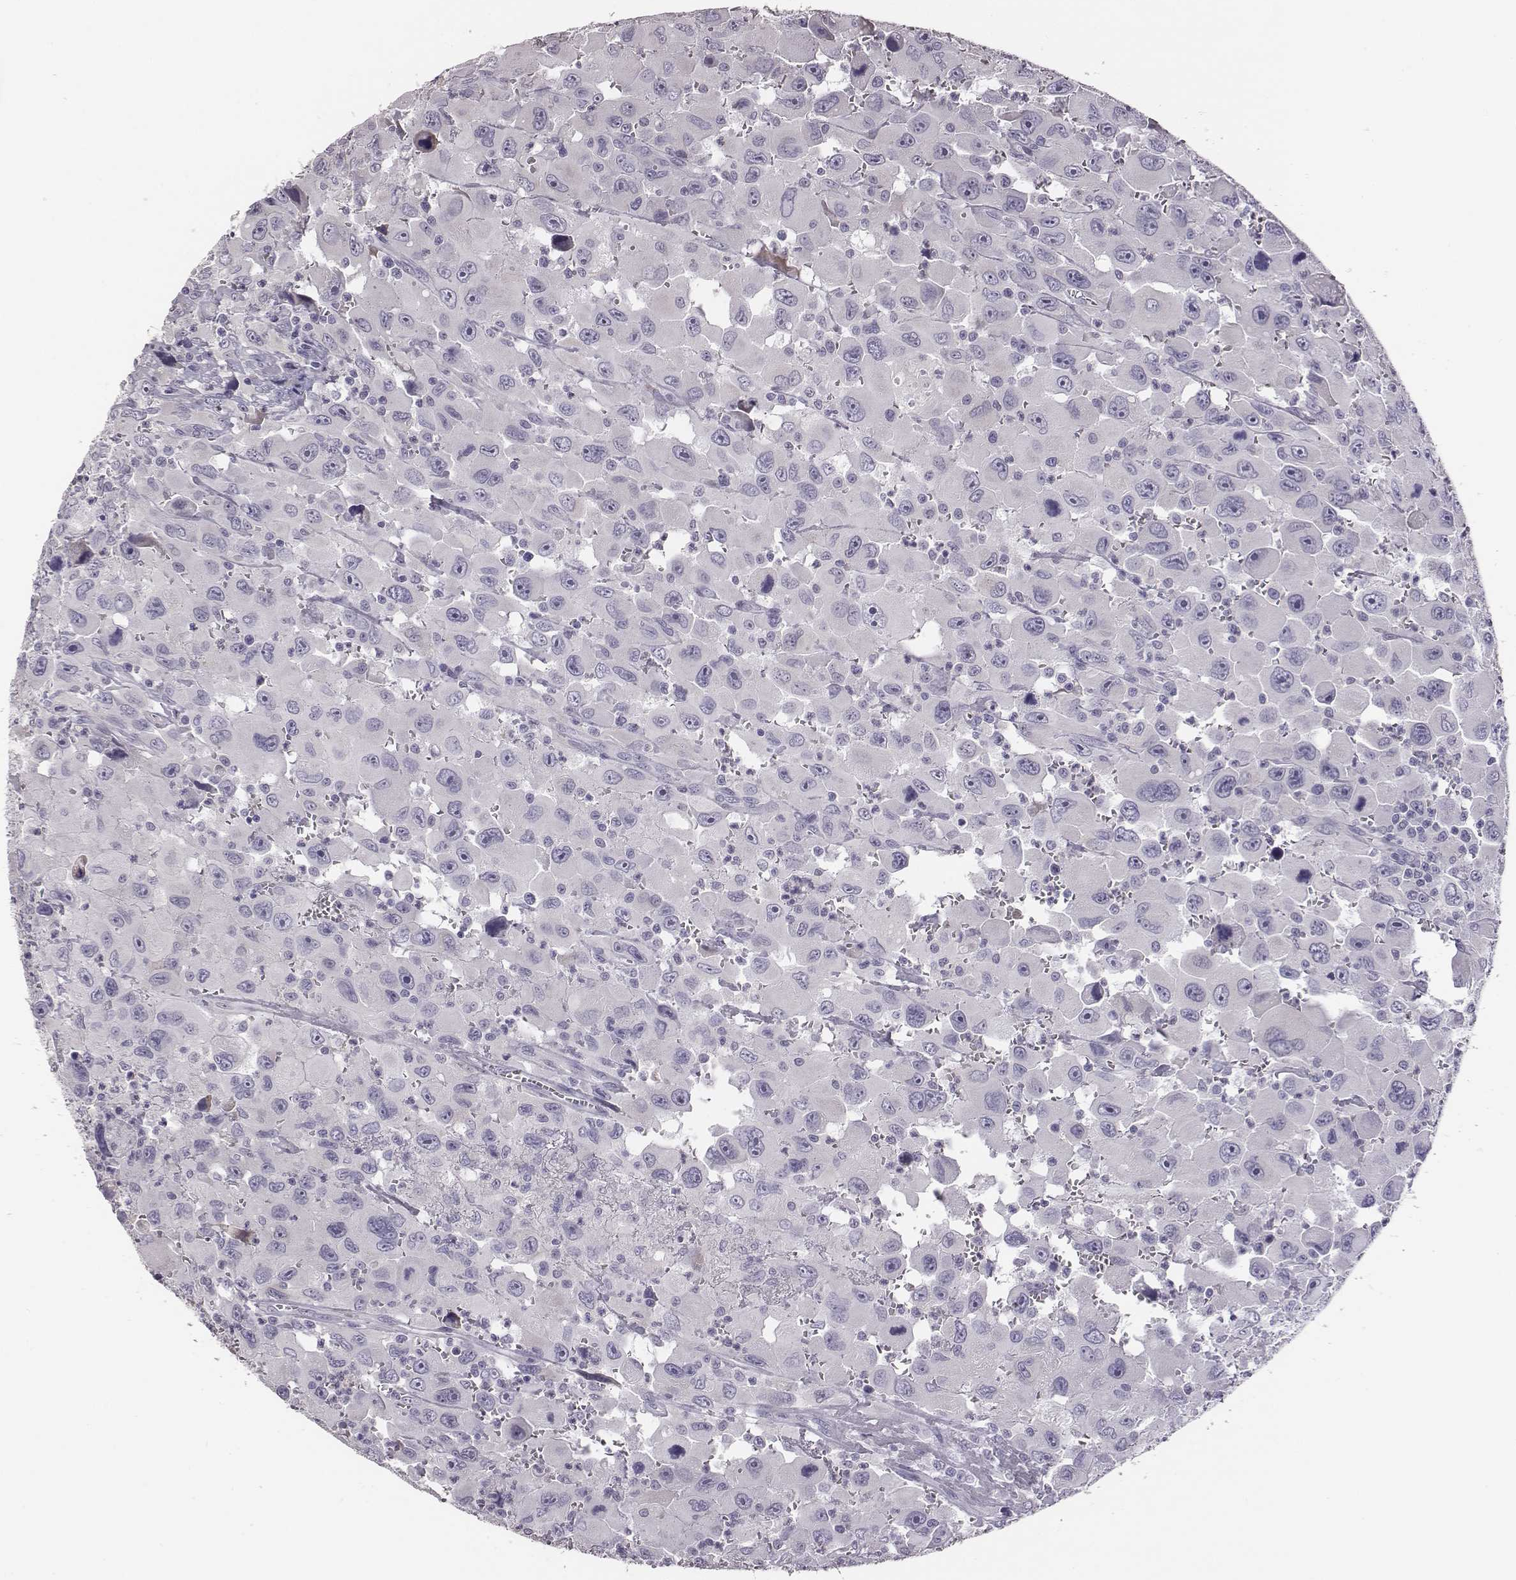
{"staining": {"intensity": "negative", "quantity": "none", "location": "none"}, "tissue": "head and neck cancer", "cell_type": "Tumor cells", "image_type": "cancer", "snomed": [{"axis": "morphology", "description": "Squamous cell carcinoma, NOS"}, {"axis": "morphology", "description": "Squamous cell carcinoma, metastatic, NOS"}, {"axis": "topography", "description": "Oral tissue"}, {"axis": "topography", "description": "Head-Neck"}], "caption": "A high-resolution photomicrograph shows immunohistochemistry staining of head and neck squamous cell carcinoma, which shows no significant expression in tumor cells.", "gene": "GUCA1A", "patient": {"sex": "female", "age": 85}}